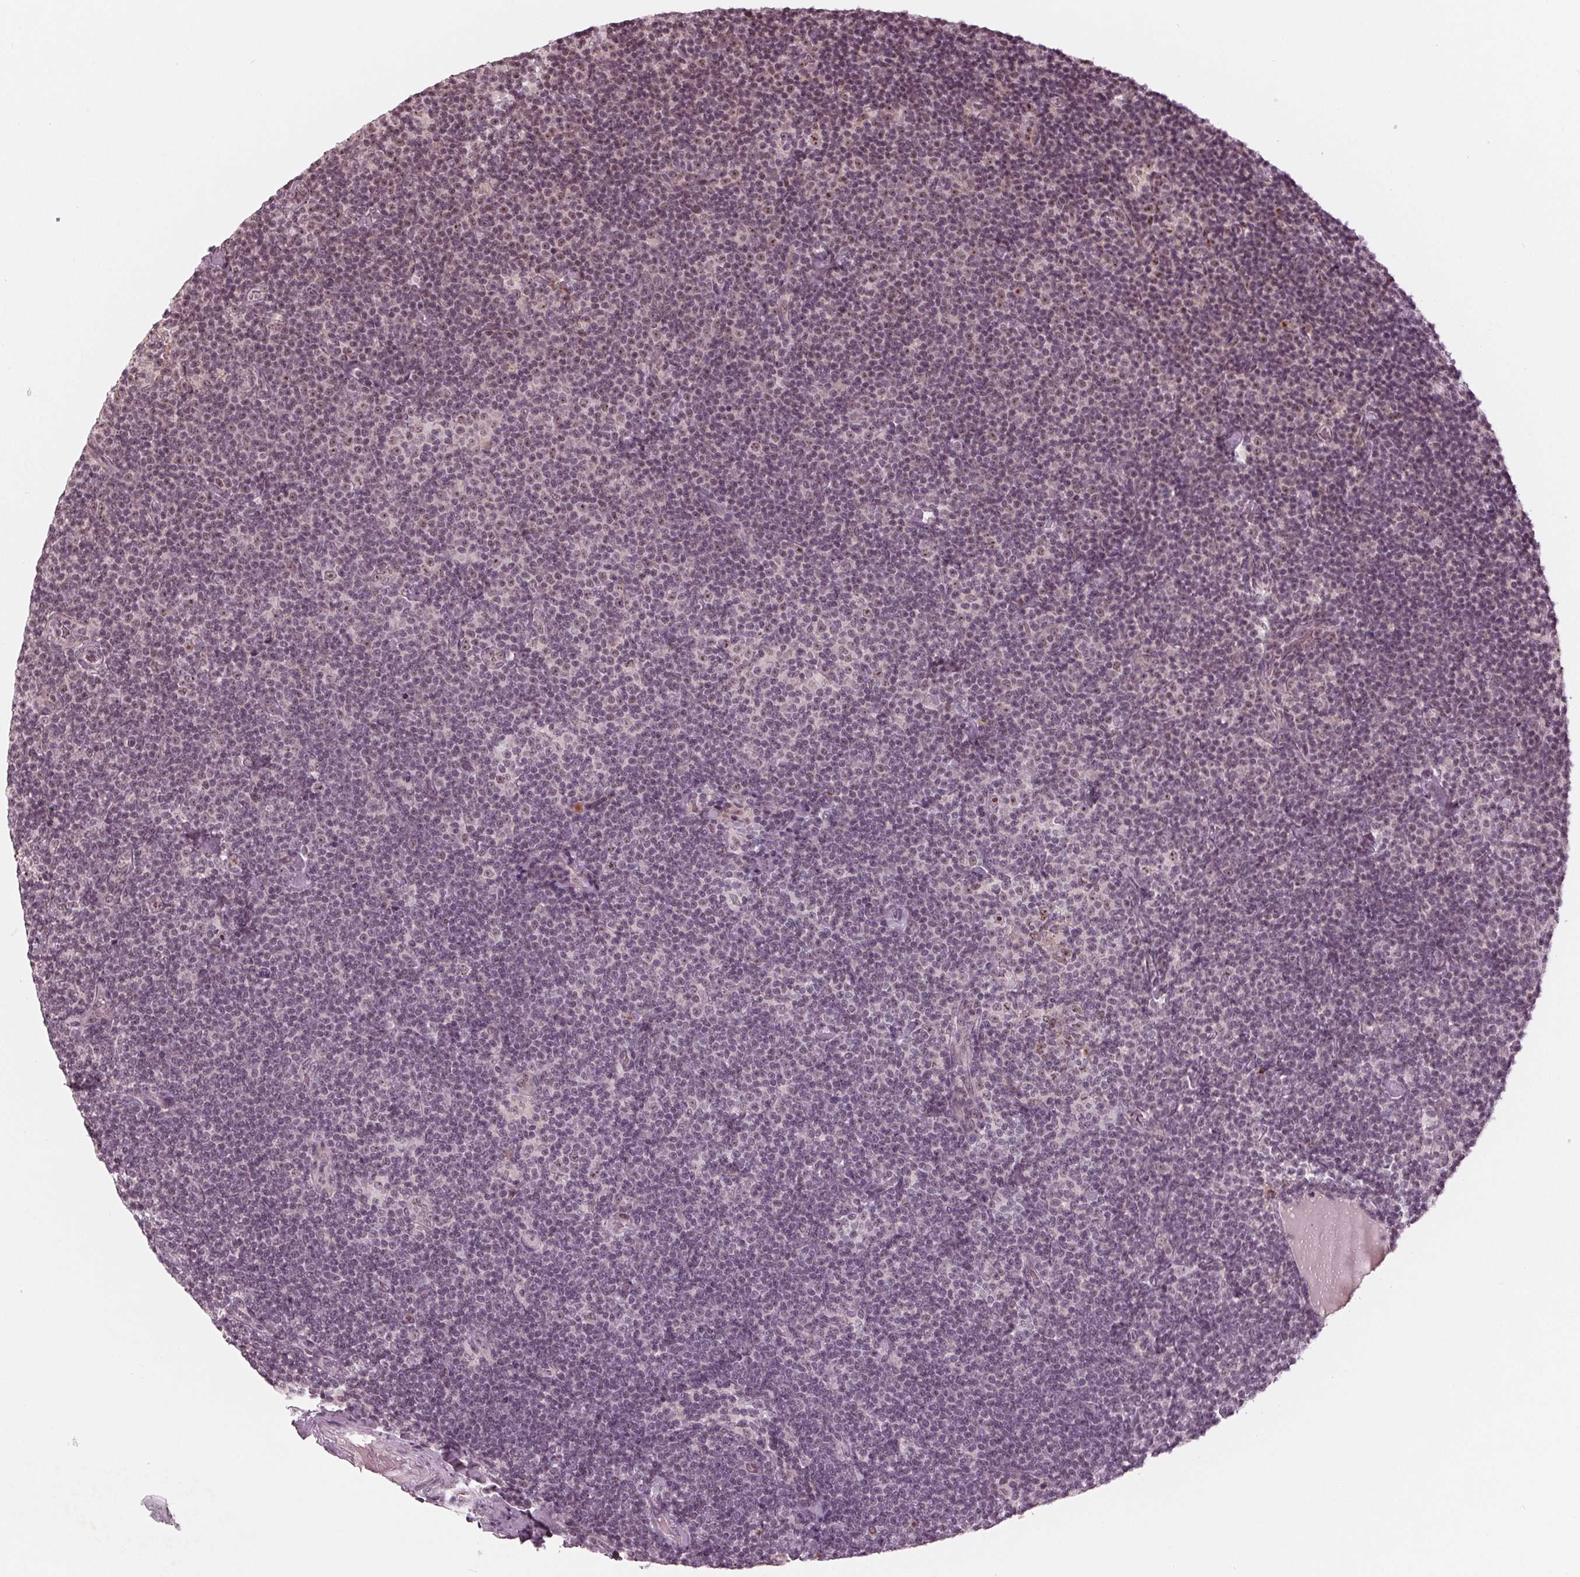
{"staining": {"intensity": "negative", "quantity": "none", "location": "none"}, "tissue": "lymphoma", "cell_type": "Tumor cells", "image_type": "cancer", "snomed": [{"axis": "morphology", "description": "Malignant lymphoma, non-Hodgkin's type, Low grade"}, {"axis": "topography", "description": "Lymph node"}], "caption": "This is an IHC photomicrograph of human lymphoma. There is no positivity in tumor cells.", "gene": "SLX4", "patient": {"sex": "male", "age": 81}}